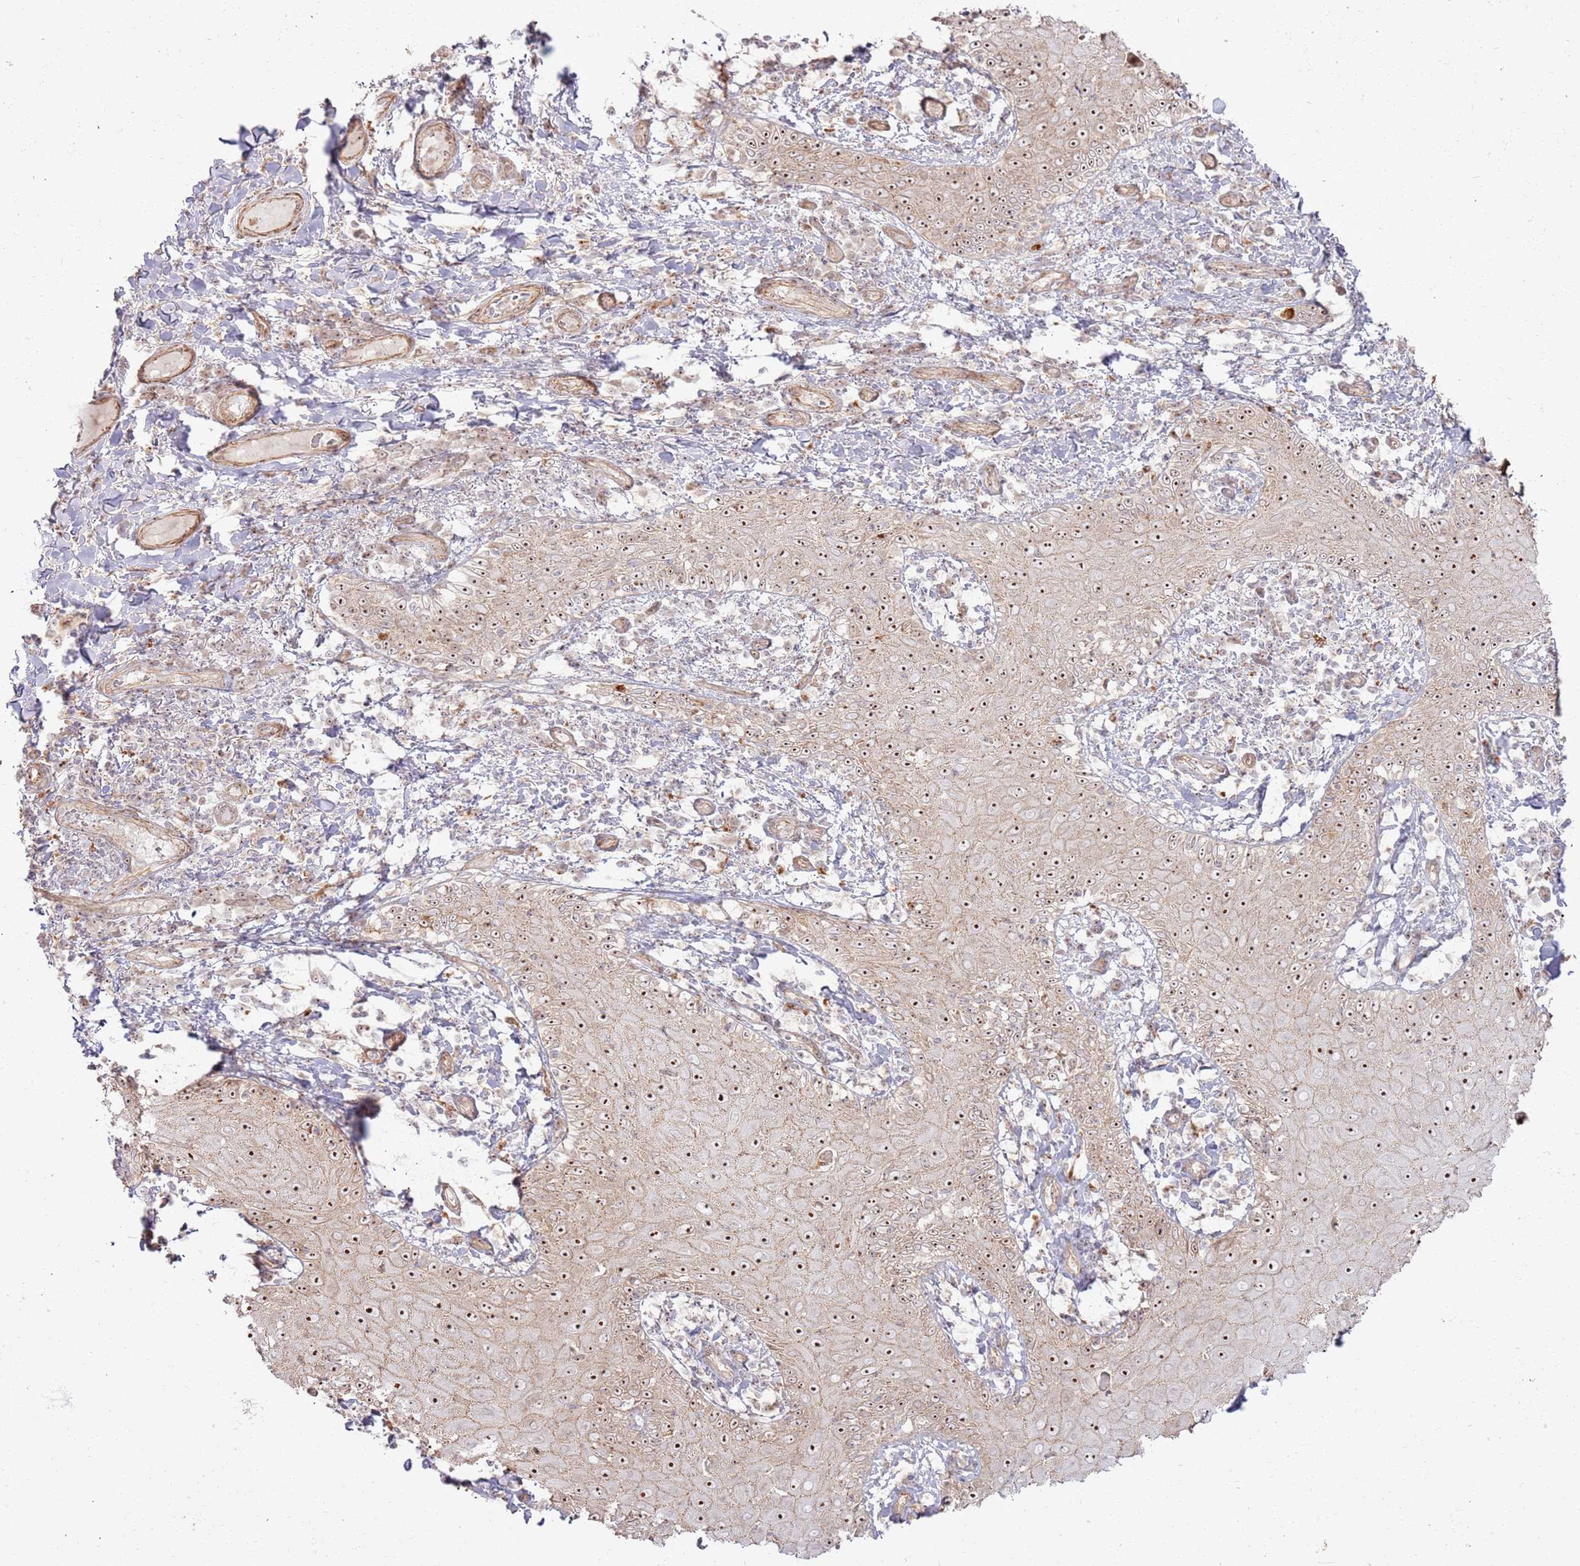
{"staining": {"intensity": "moderate", "quantity": ">75%", "location": "cytoplasmic/membranous,nuclear"}, "tissue": "skin cancer", "cell_type": "Tumor cells", "image_type": "cancer", "snomed": [{"axis": "morphology", "description": "Squamous cell carcinoma, NOS"}, {"axis": "topography", "description": "Skin"}], "caption": "Skin cancer stained with IHC exhibits moderate cytoplasmic/membranous and nuclear expression in about >75% of tumor cells.", "gene": "CNPY1", "patient": {"sex": "male", "age": 70}}